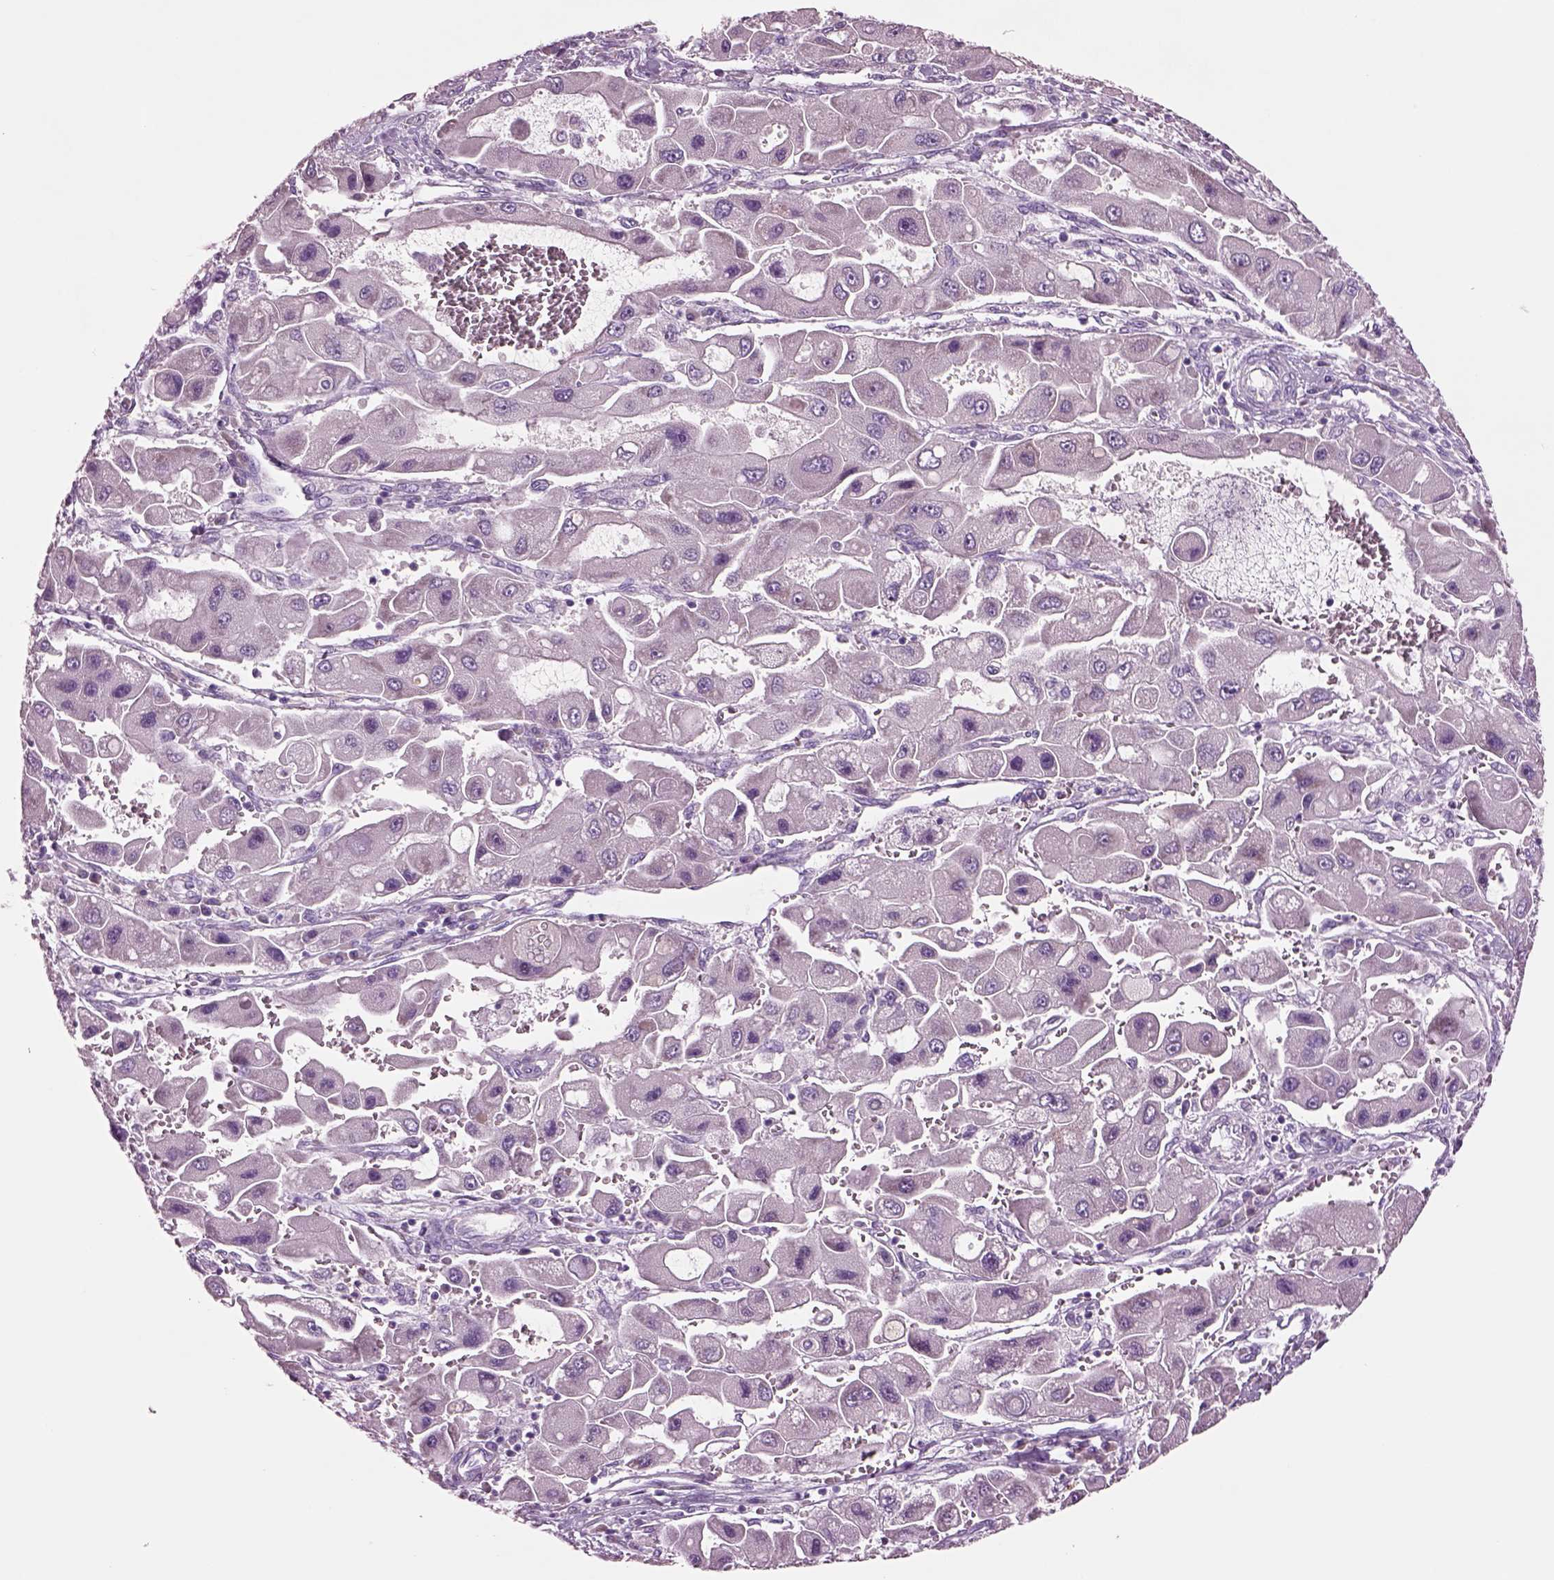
{"staining": {"intensity": "negative", "quantity": "none", "location": "none"}, "tissue": "liver cancer", "cell_type": "Tumor cells", "image_type": "cancer", "snomed": [{"axis": "morphology", "description": "Carcinoma, Hepatocellular, NOS"}, {"axis": "topography", "description": "Liver"}], "caption": "Human liver cancer (hepatocellular carcinoma) stained for a protein using immunohistochemistry (IHC) displays no expression in tumor cells.", "gene": "PLPP7", "patient": {"sex": "male", "age": 24}}